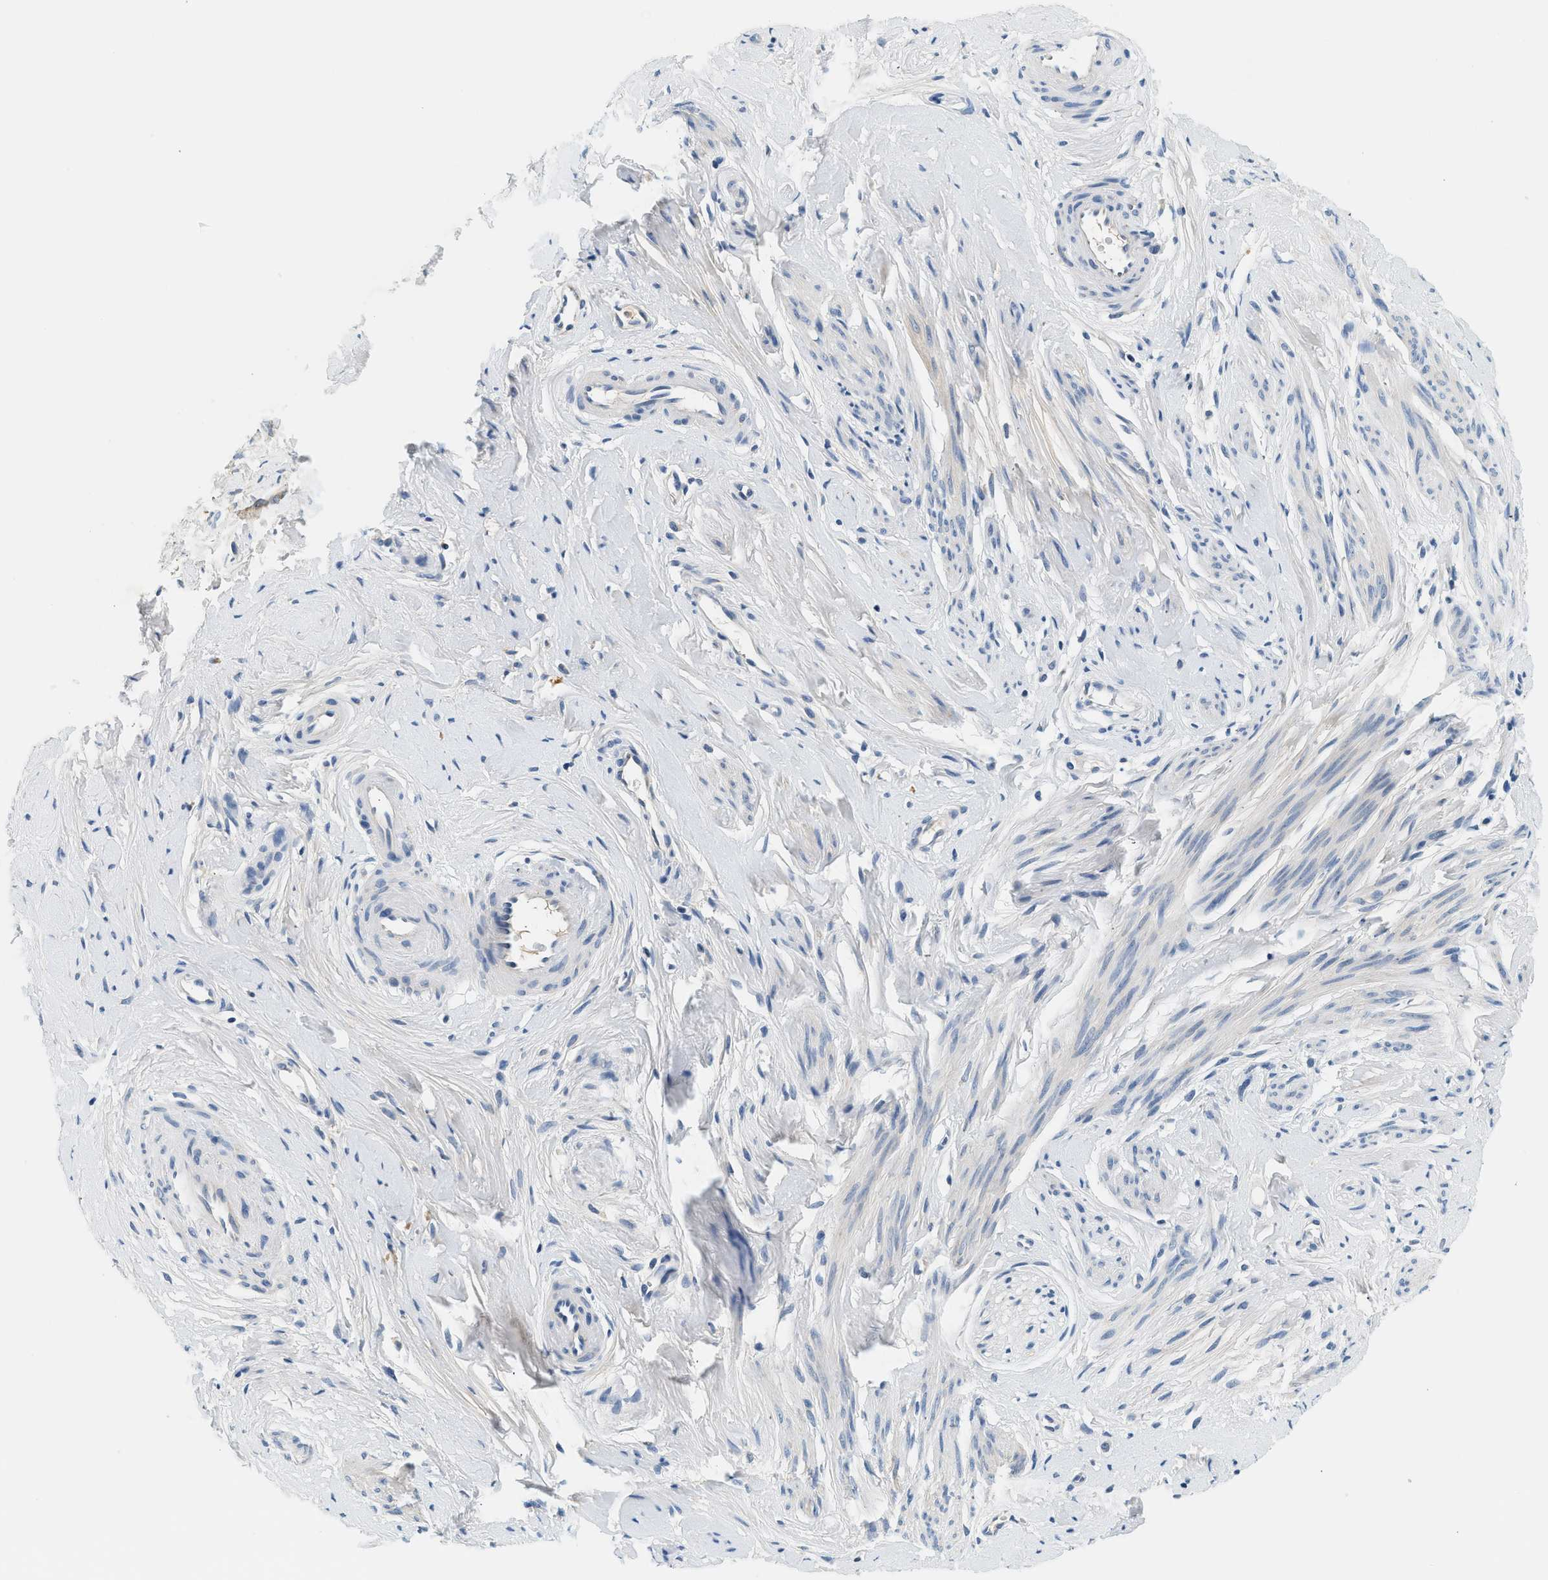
{"staining": {"intensity": "negative", "quantity": "none", "location": "none"}, "tissue": "cervix", "cell_type": "Glandular cells", "image_type": "normal", "snomed": [{"axis": "morphology", "description": "Normal tissue, NOS"}, {"axis": "topography", "description": "Cervix"}], "caption": "IHC of unremarkable human cervix shows no expression in glandular cells.", "gene": "SLC35E1", "patient": {"sex": "female", "age": 65}}